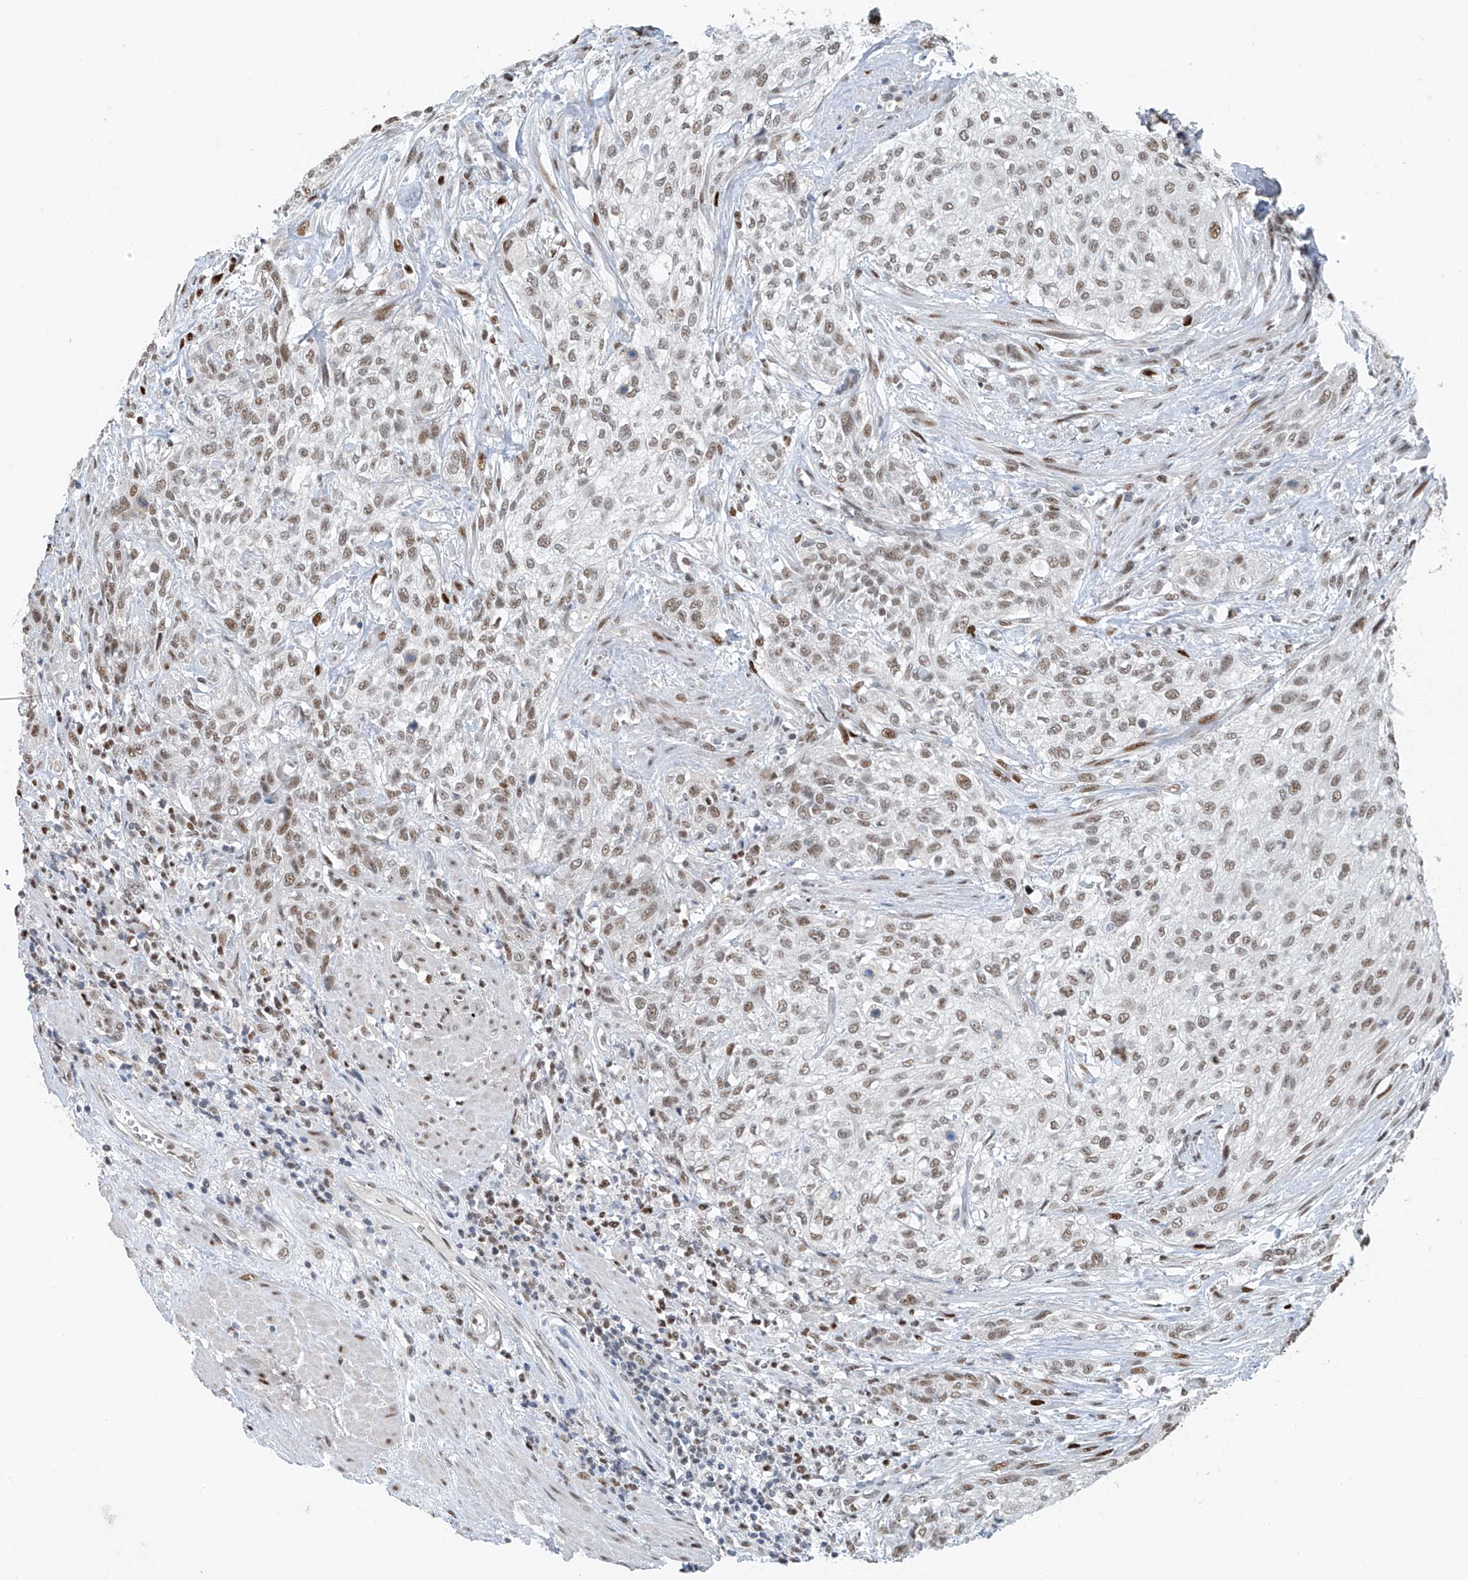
{"staining": {"intensity": "moderate", "quantity": ">75%", "location": "nuclear"}, "tissue": "urothelial cancer", "cell_type": "Tumor cells", "image_type": "cancer", "snomed": [{"axis": "morphology", "description": "Urothelial carcinoma, High grade"}, {"axis": "topography", "description": "Urinary bladder"}], "caption": "Immunohistochemical staining of human high-grade urothelial carcinoma shows medium levels of moderate nuclear expression in about >75% of tumor cells. (DAB (3,3'-diaminobenzidine) IHC with brightfield microscopy, high magnification).", "gene": "TAF8", "patient": {"sex": "male", "age": 35}}